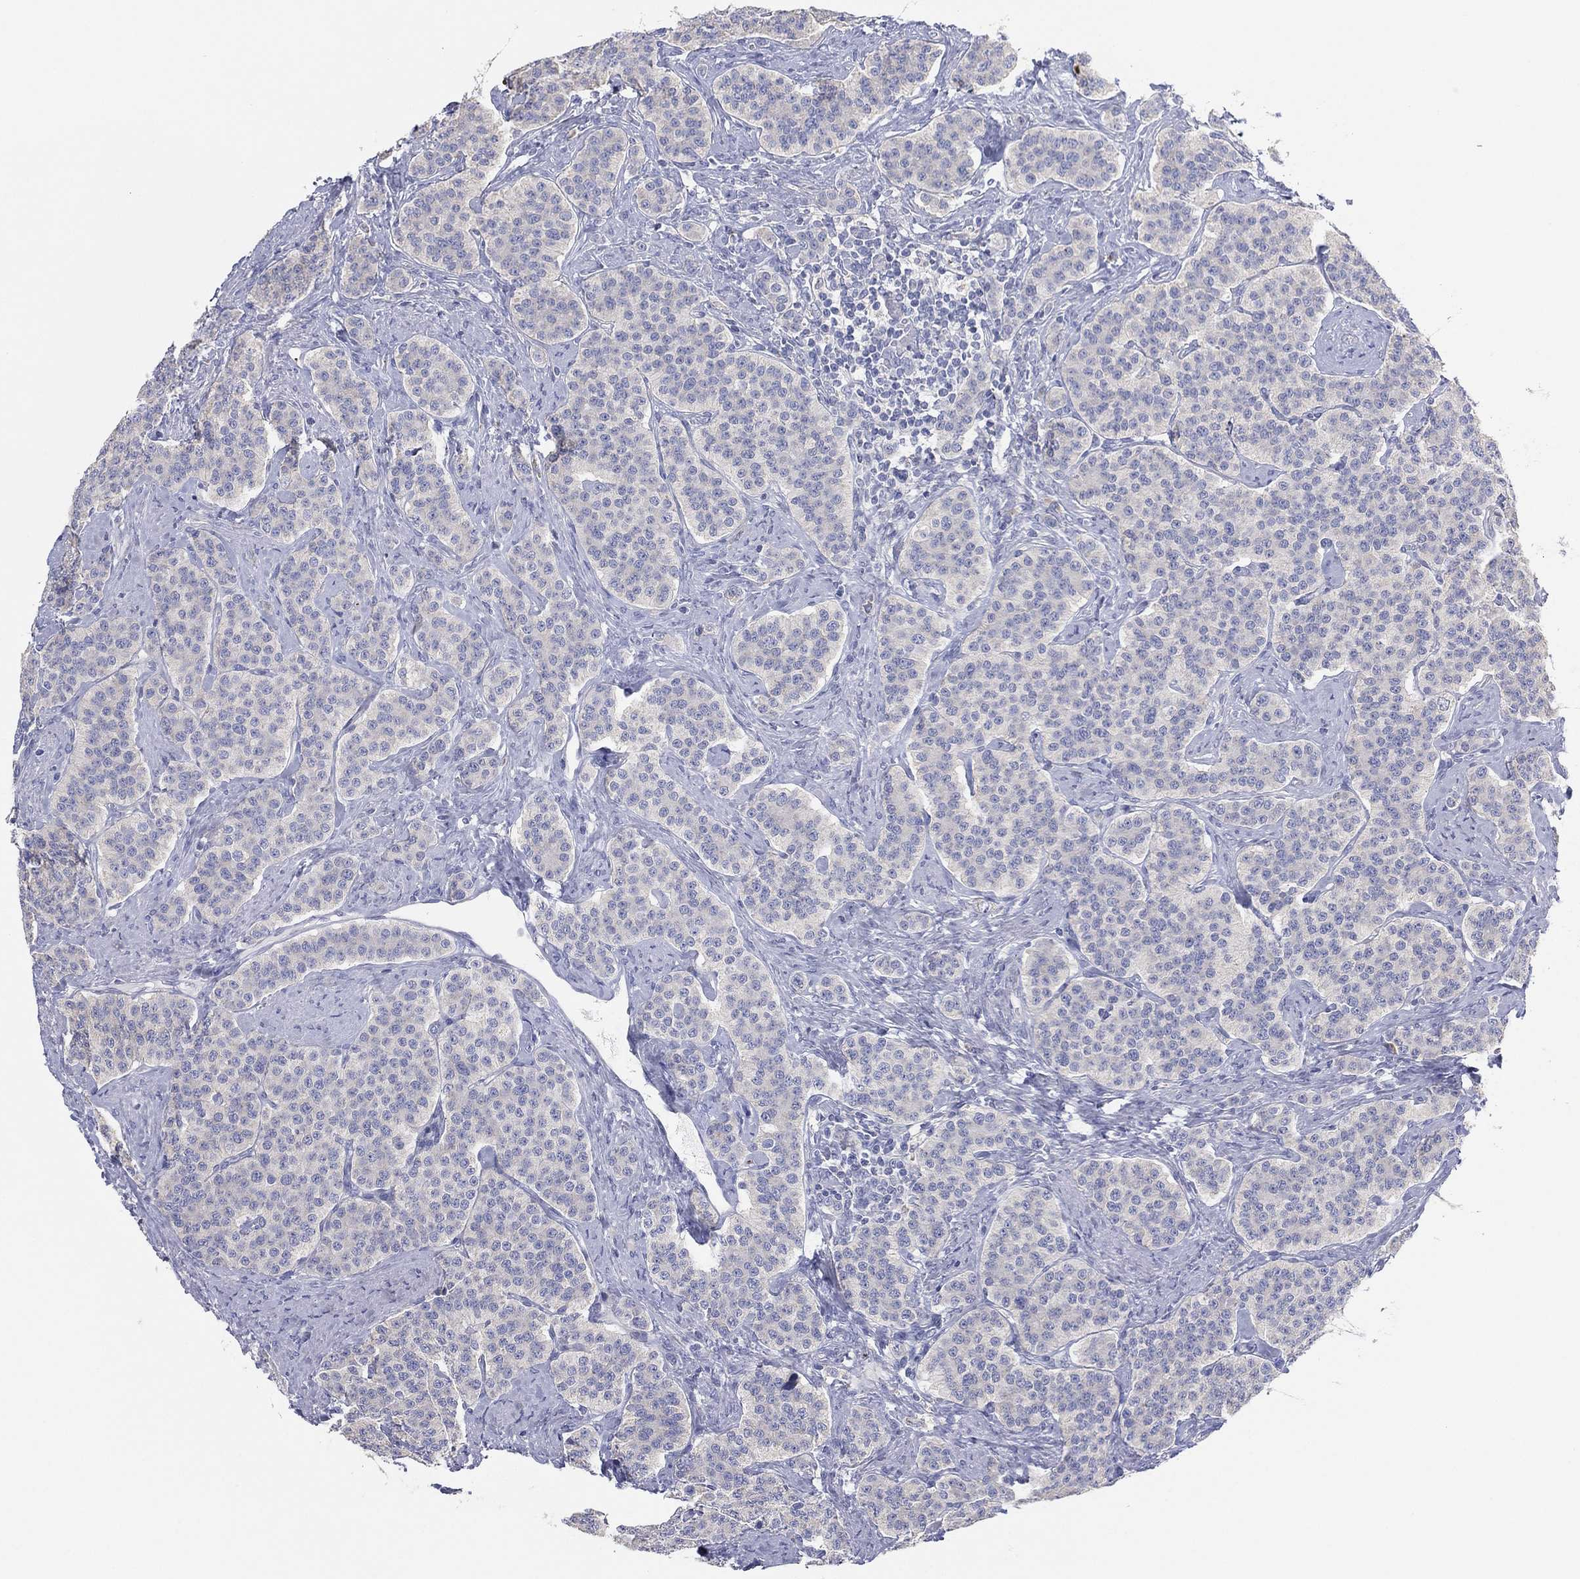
{"staining": {"intensity": "negative", "quantity": "none", "location": "none"}, "tissue": "carcinoid", "cell_type": "Tumor cells", "image_type": "cancer", "snomed": [{"axis": "morphology", "description": "Carcinoid, malignant, NOS"}, {"axis": "topography", "description": "Small intestine"}], "caption": "Carcinoid stained for a protein using immunohistochemistry (IHC) reveals no expression tumor cells.", "gene": "TMEM40", "patient": {"sex": "female", "age": 58}}